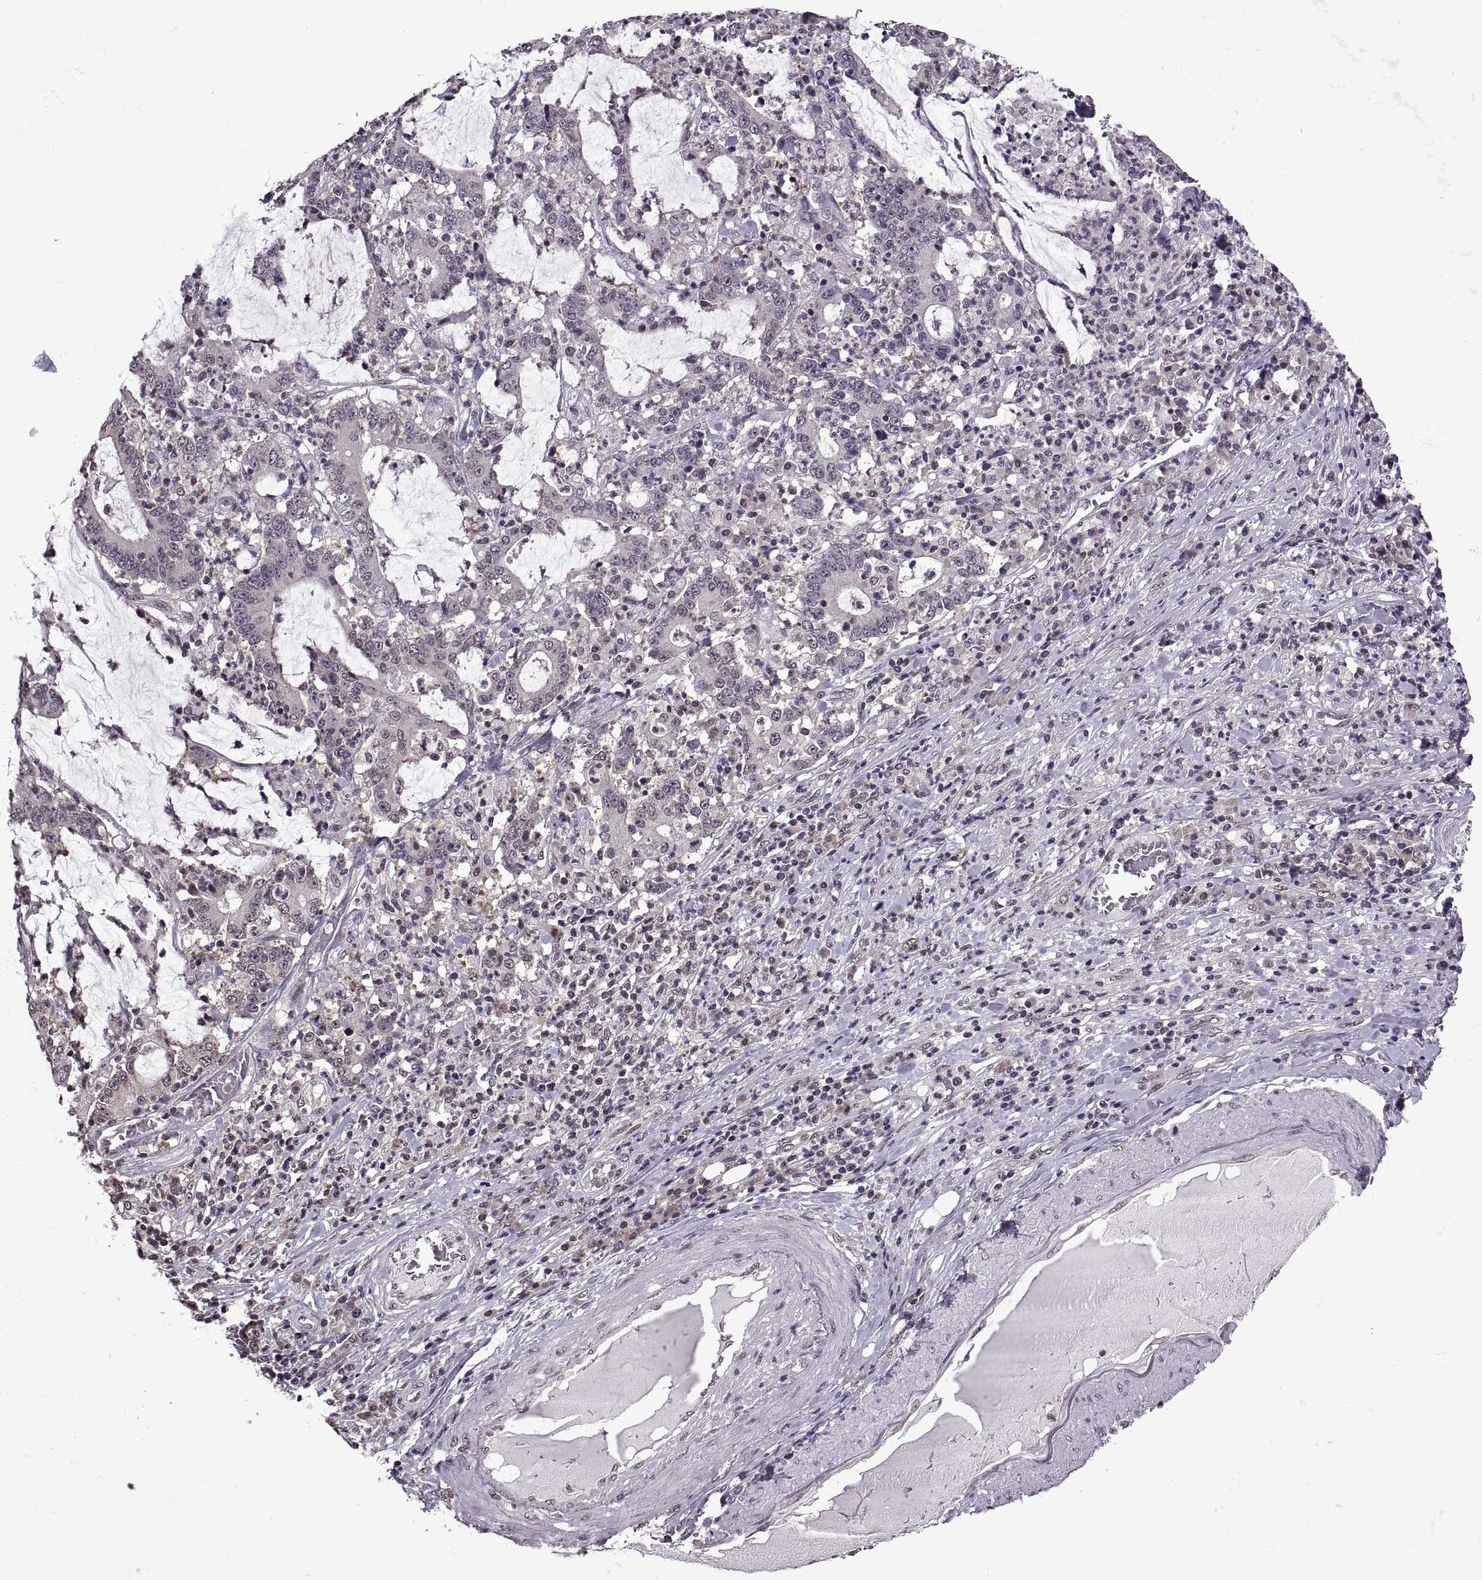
{"staining": {"intensity": "negative", "quantity": "none", "location": "none"}, "tissue": "stomach cancer", "cell_type": "Tumor cells", "image_type": "cancer", "snomed": [{"axis": "morphology", "description": "Adenocarcinoma, NOS"}, {"axis": "topography", "description": "Stomach, upper"}], "caption": "Immunohistochemical staining of stomach cancer exhibits no significant positivity in tumor cells. The staining was performed using DAB to visualize the protein expression in brown, while the nuclei were stained in blue with hematoxylin (Magnification: 20x).", "gene": "INTS3", "patient": {"sex": "male", "age": 68}}